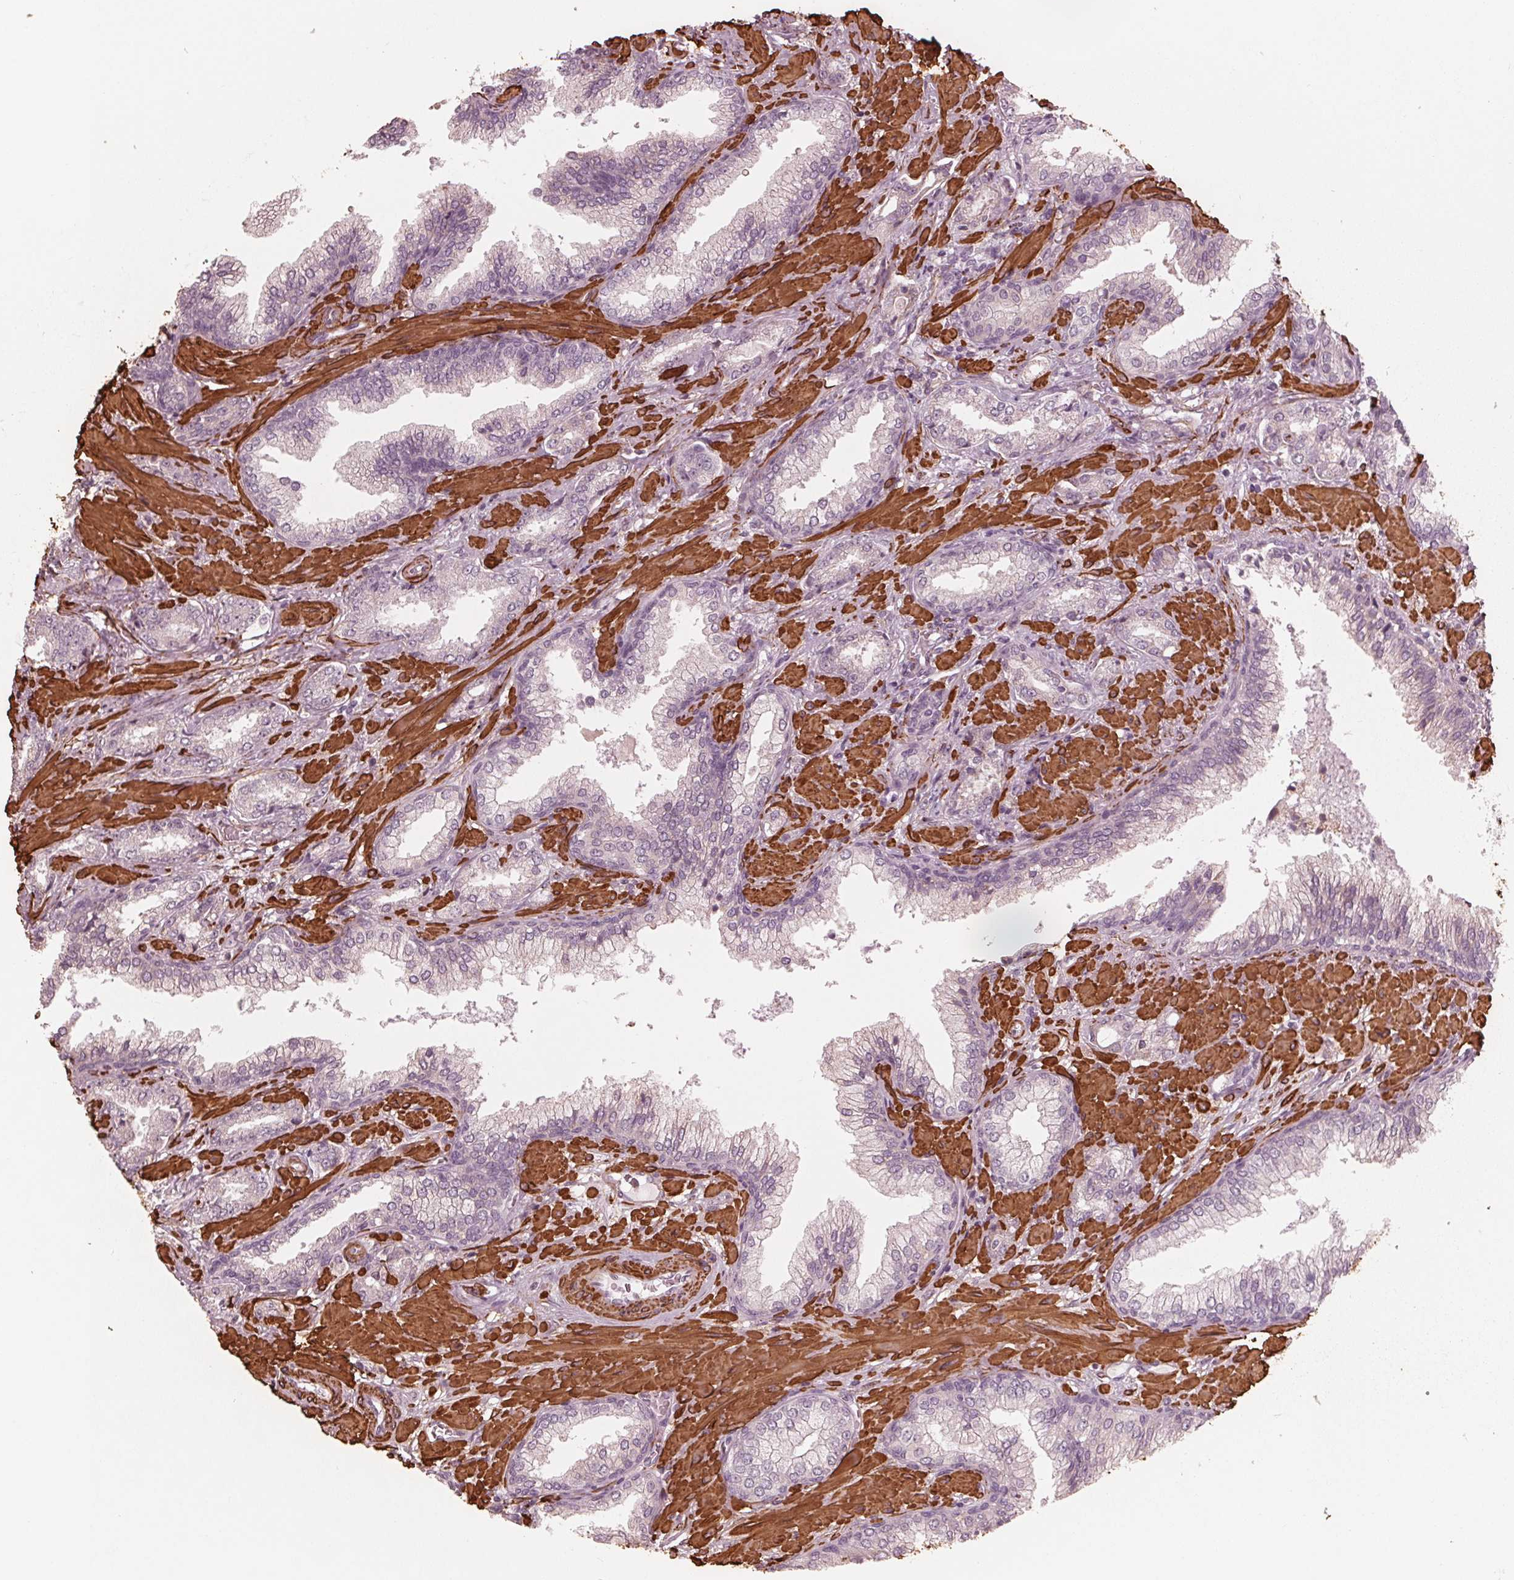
{"staining": {"intensity": "negative", "quantity": "none", "location": "none"}, "tissue": "prostate cancer", "cell_type": "Tumor cells", "image_type": "cancer", "snomed": [{"axis": "morphology", "description": "Adenocarcinoma, Low grade"}, {"axis": "topography", "description": "Prostate"}], "caption": "The IHC image has no significant expression in tumor cells of prostate adenocarcinoma (low-grade) tissue. (DAB (3,3'-diaminobenzidine) IHC with hematoxylin counter stain).", "gene": "MIER3", "patient": {"sex": "male", "age": 61}}